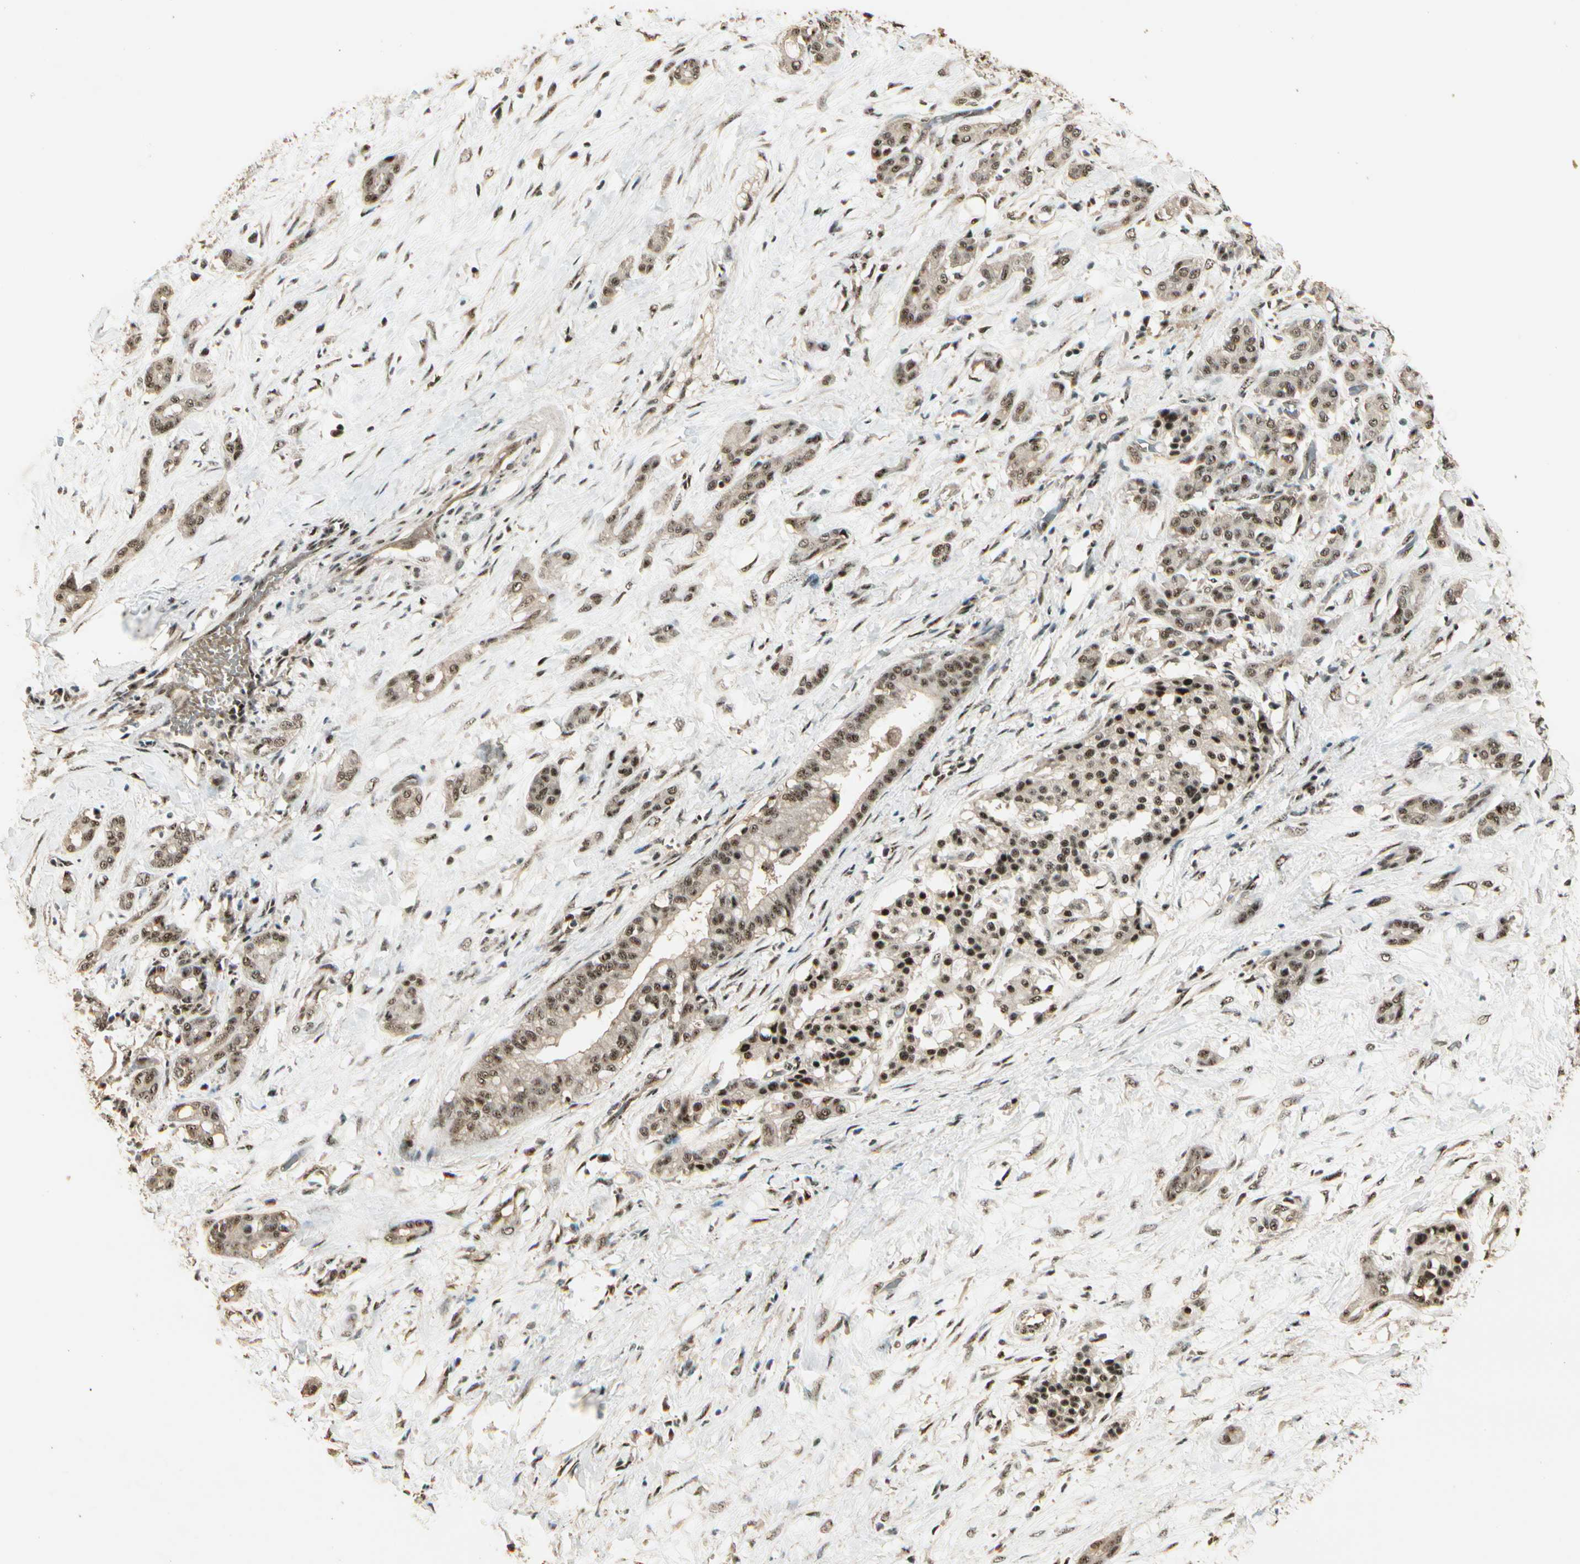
{"staining": {"intensity": "moderate", "quantity": ">75%", "location": "nuclear"}, "tissue": "pancreatic cancer", "cell_type": "Tumor cells", "image_type": "cancer", "snomed": [{"axis": "morphology", "description": "Adenocarcinoma, NOS"}, {"axis": "topography", "description": "Pancreas"}], "caption": "A medium amount of moderate nuclear positivity is seen in approximately >75% of tumor cells in pancreatic cancer tissue.", "gene": "RBM25", "patient": {"sex": "male", "age": 41}}